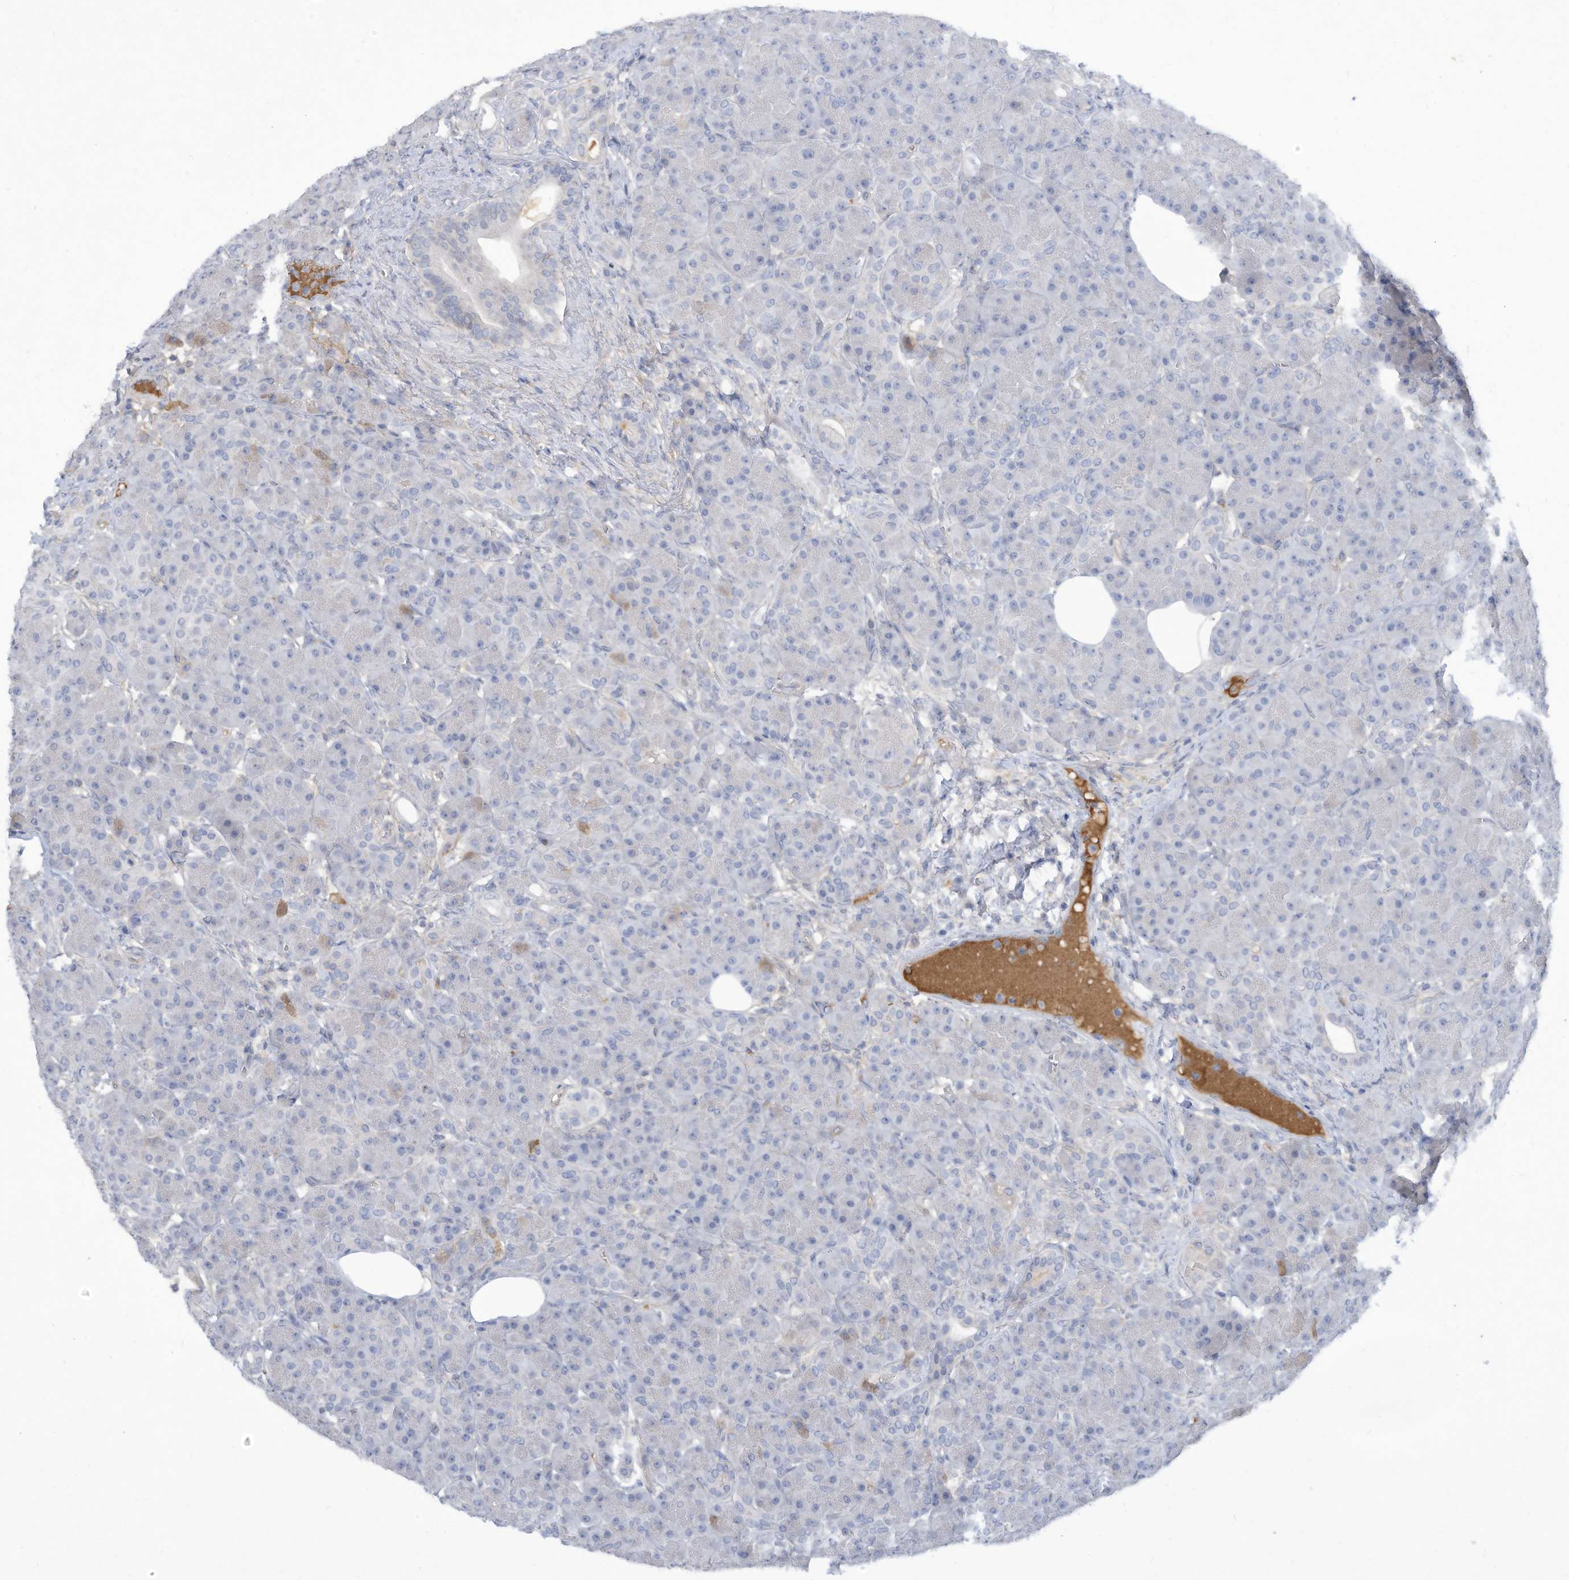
{"staining": {"intensity": "negative", "quantity": "none", "location": "none"}, "tissue": "pancreas", "cell_type": "Exocrine glandular cells", "image_type": "normal", "snomed": [{"axis": "morphology", "description": "Normal tissue, NOS"}, {"axis": "topography", "description": "Pancreas"}], "caption": "Immunohistochemistry photomicrograph of benign human pancreas stained for a protein (brown), which displays no positivity in exocrine glandular cells.", "gene": "HAS3", "patient": {"sex": "male", "age": 63}}